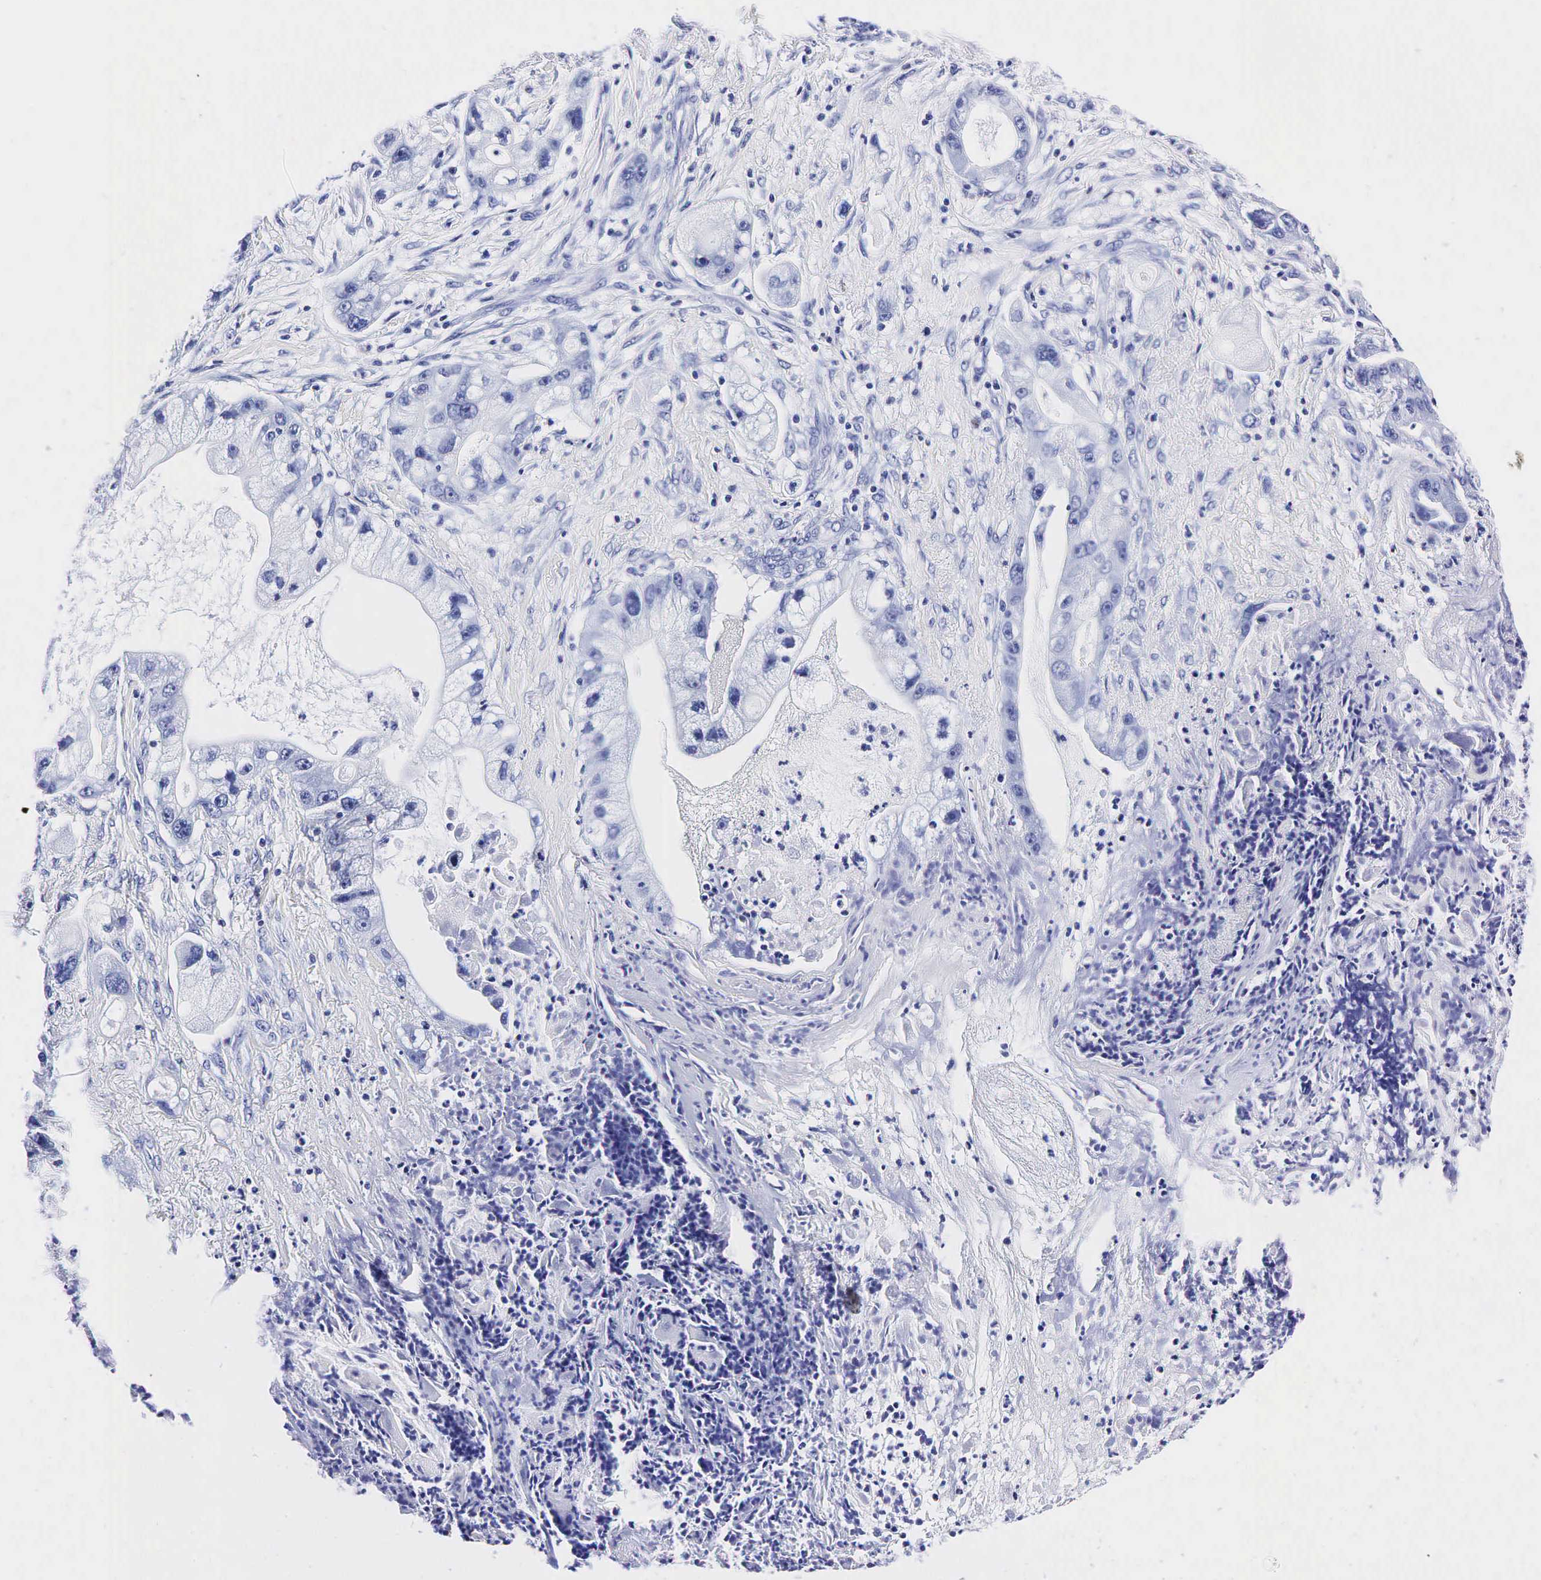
{"staining": {"intensity": "negative", "quantity": "none", "location": "none"}, "tissue": "pancreatic cancer", "cell_type": "Tumor cells", "image_type": "cancer", "snomed": [{"axis": "morphology", "description": "Adenocarcinoma, NOS"}, {"axis": "topography", "description": "Pancreas"}, {"axis": "topography", "description": "Stomach, upper"}], "caption": "This is an IHC histopathology image of adenocarcinoma (pancreatic). There is no expression in tumor cells.", "gene": "TG", "patient": {"sex": "male", "age": 77}}